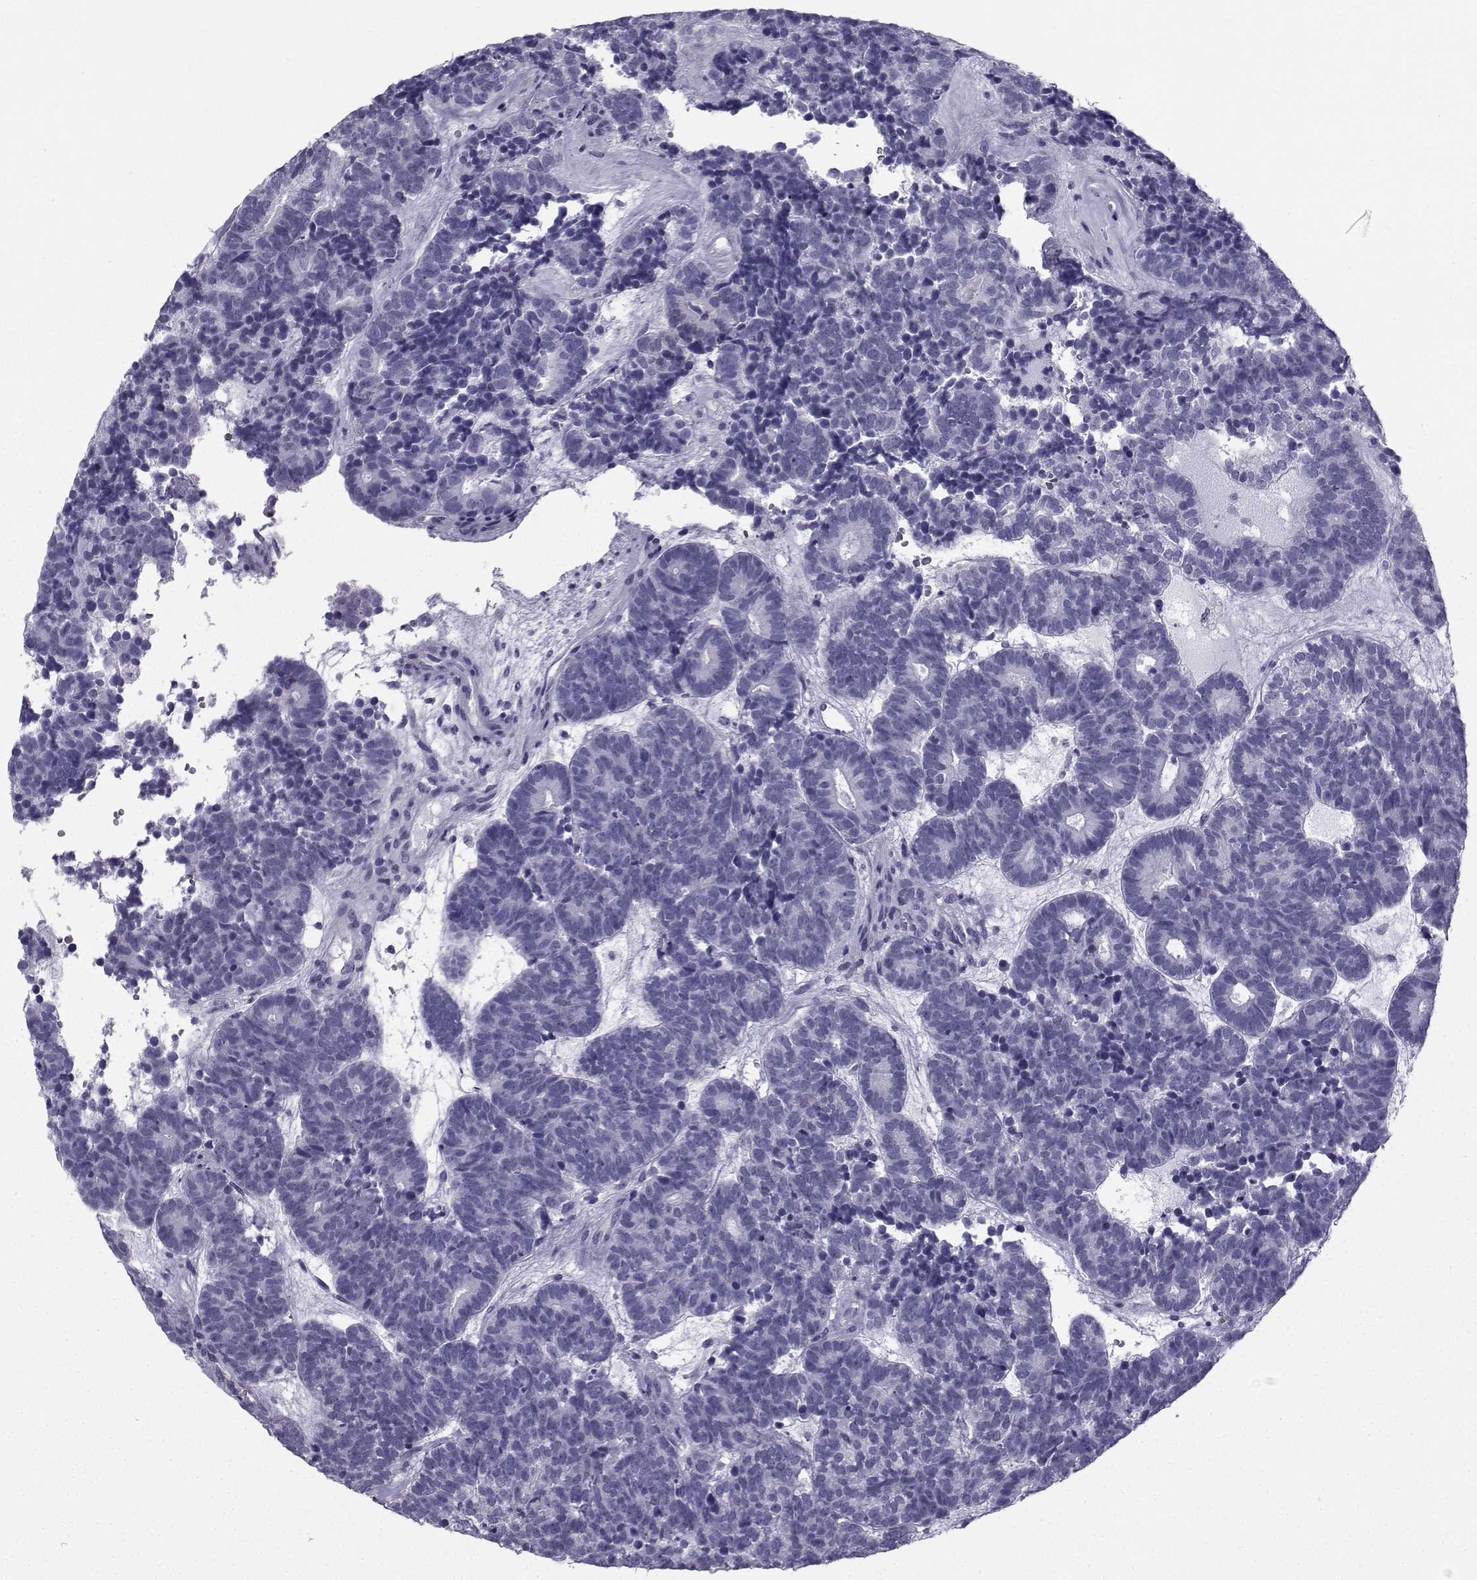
{"staining": {"intensity": "negative", "quantity": "none", "location": "none"}, "tissue": "head and neck cancer", "cell_type": "Tumor cells", "image_type": "cancer", "snomed": [{"axis": "morphology", "description": "Adenocarcinoma, NOS"}, {"axis": "topography", "description": "Head-Neck"}], "caption": "An IHC photomicrograph of head and neck cancer is shown. There is no staining in tumor cells of head and neck cancer.", "gene": "SPANXD", "patient": {"sex": "female", "age": 81}}